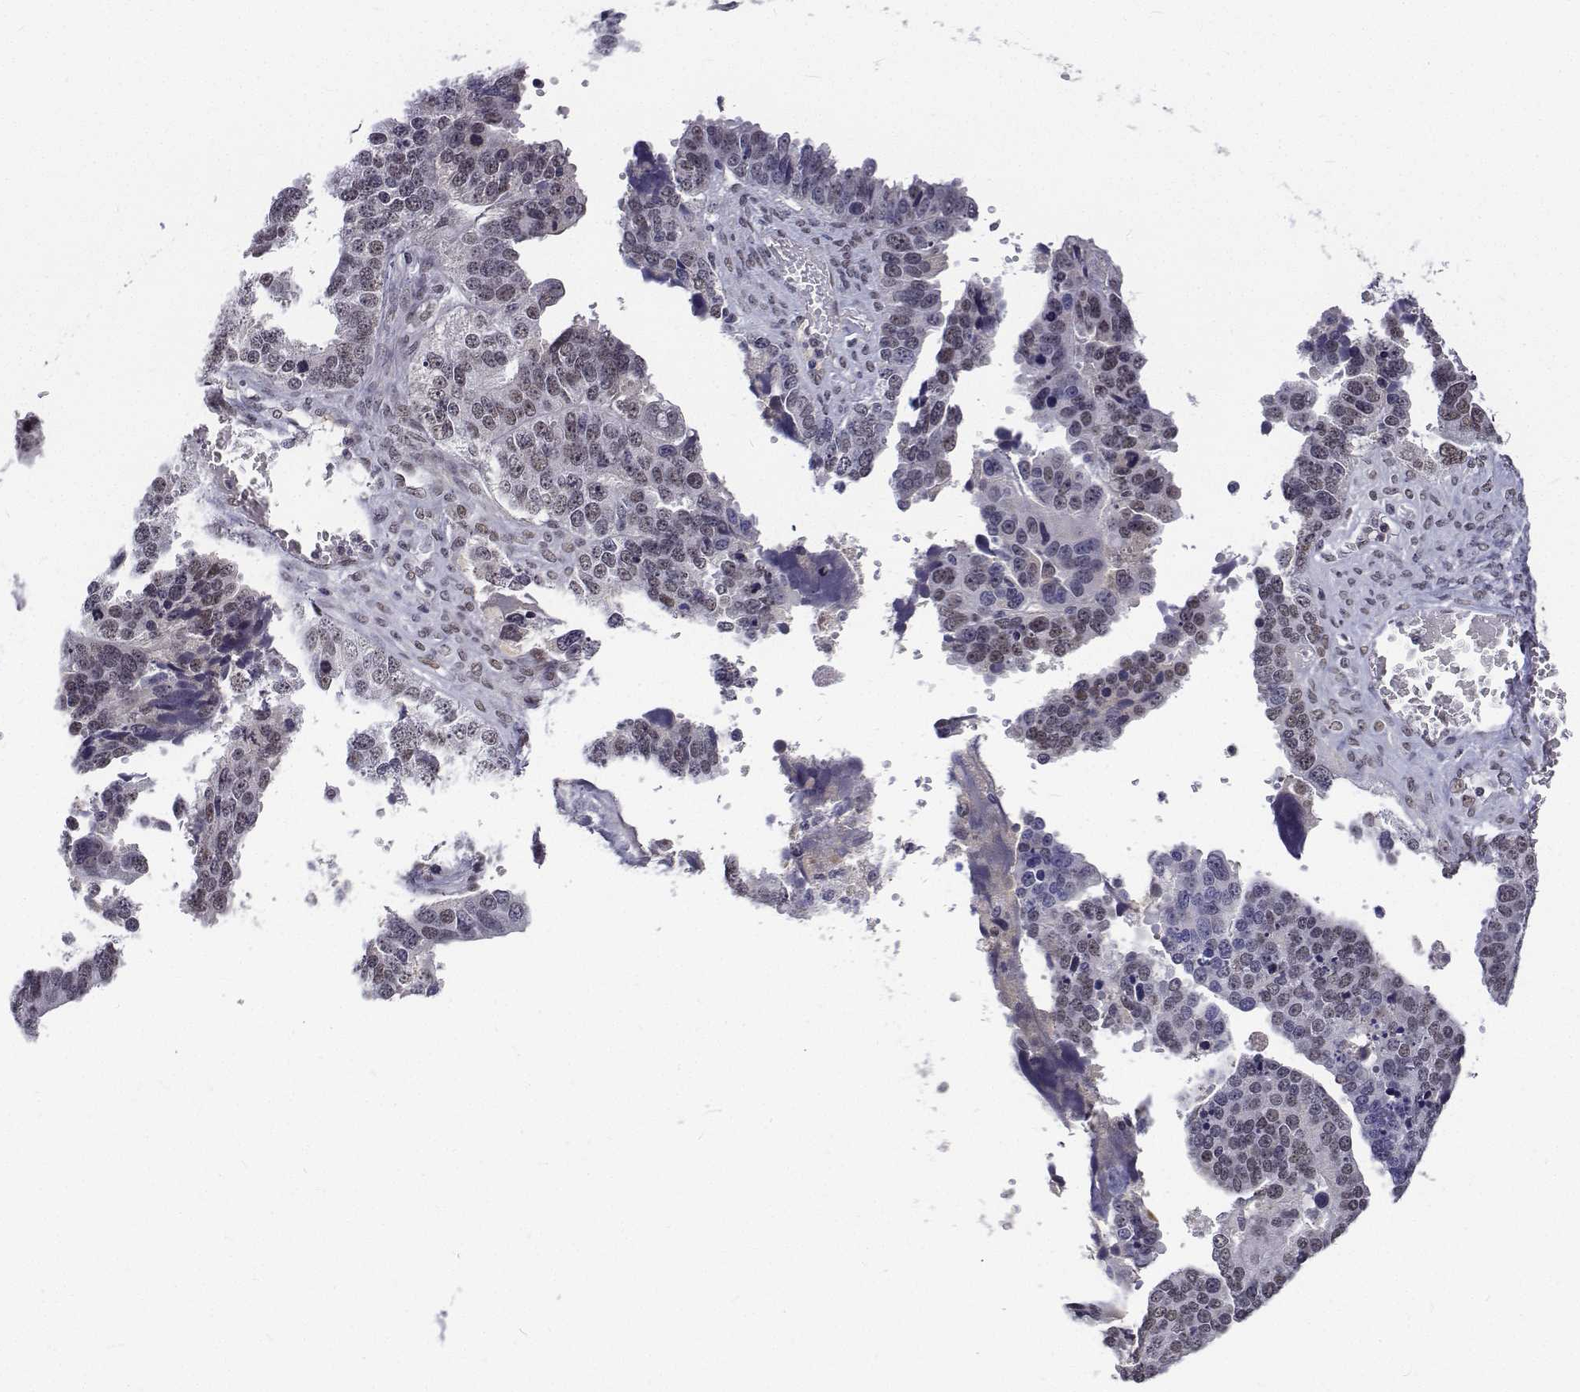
{"staining": {"intensity": "weak", "quantity": "25%-75%", "location": "nuclear"}, "tissue": "ovarian cancer", "cell_type": "Tumor cells", "image_type": "cancer", "snomed": [{"axis": "morphology", "description": "Cystadenocarcinoma, serous, NOS"}, {"axis": "topography", "description": "Ovary"}], "caption": "Ovarian cancer (serous cystadenocarcinoma) was stained to show a protein in brown. There is low levels of weak nuclear expression in about 25%-75% of tumor cells. The staining is performed using DAB (3,3'-diaminobenzidine) brown chromogen to label protein expression. The nuclei are counter-stained blue using hematoxylin.", "gene": "ATRX", "patient": {"sex": "female", "age": 76}}